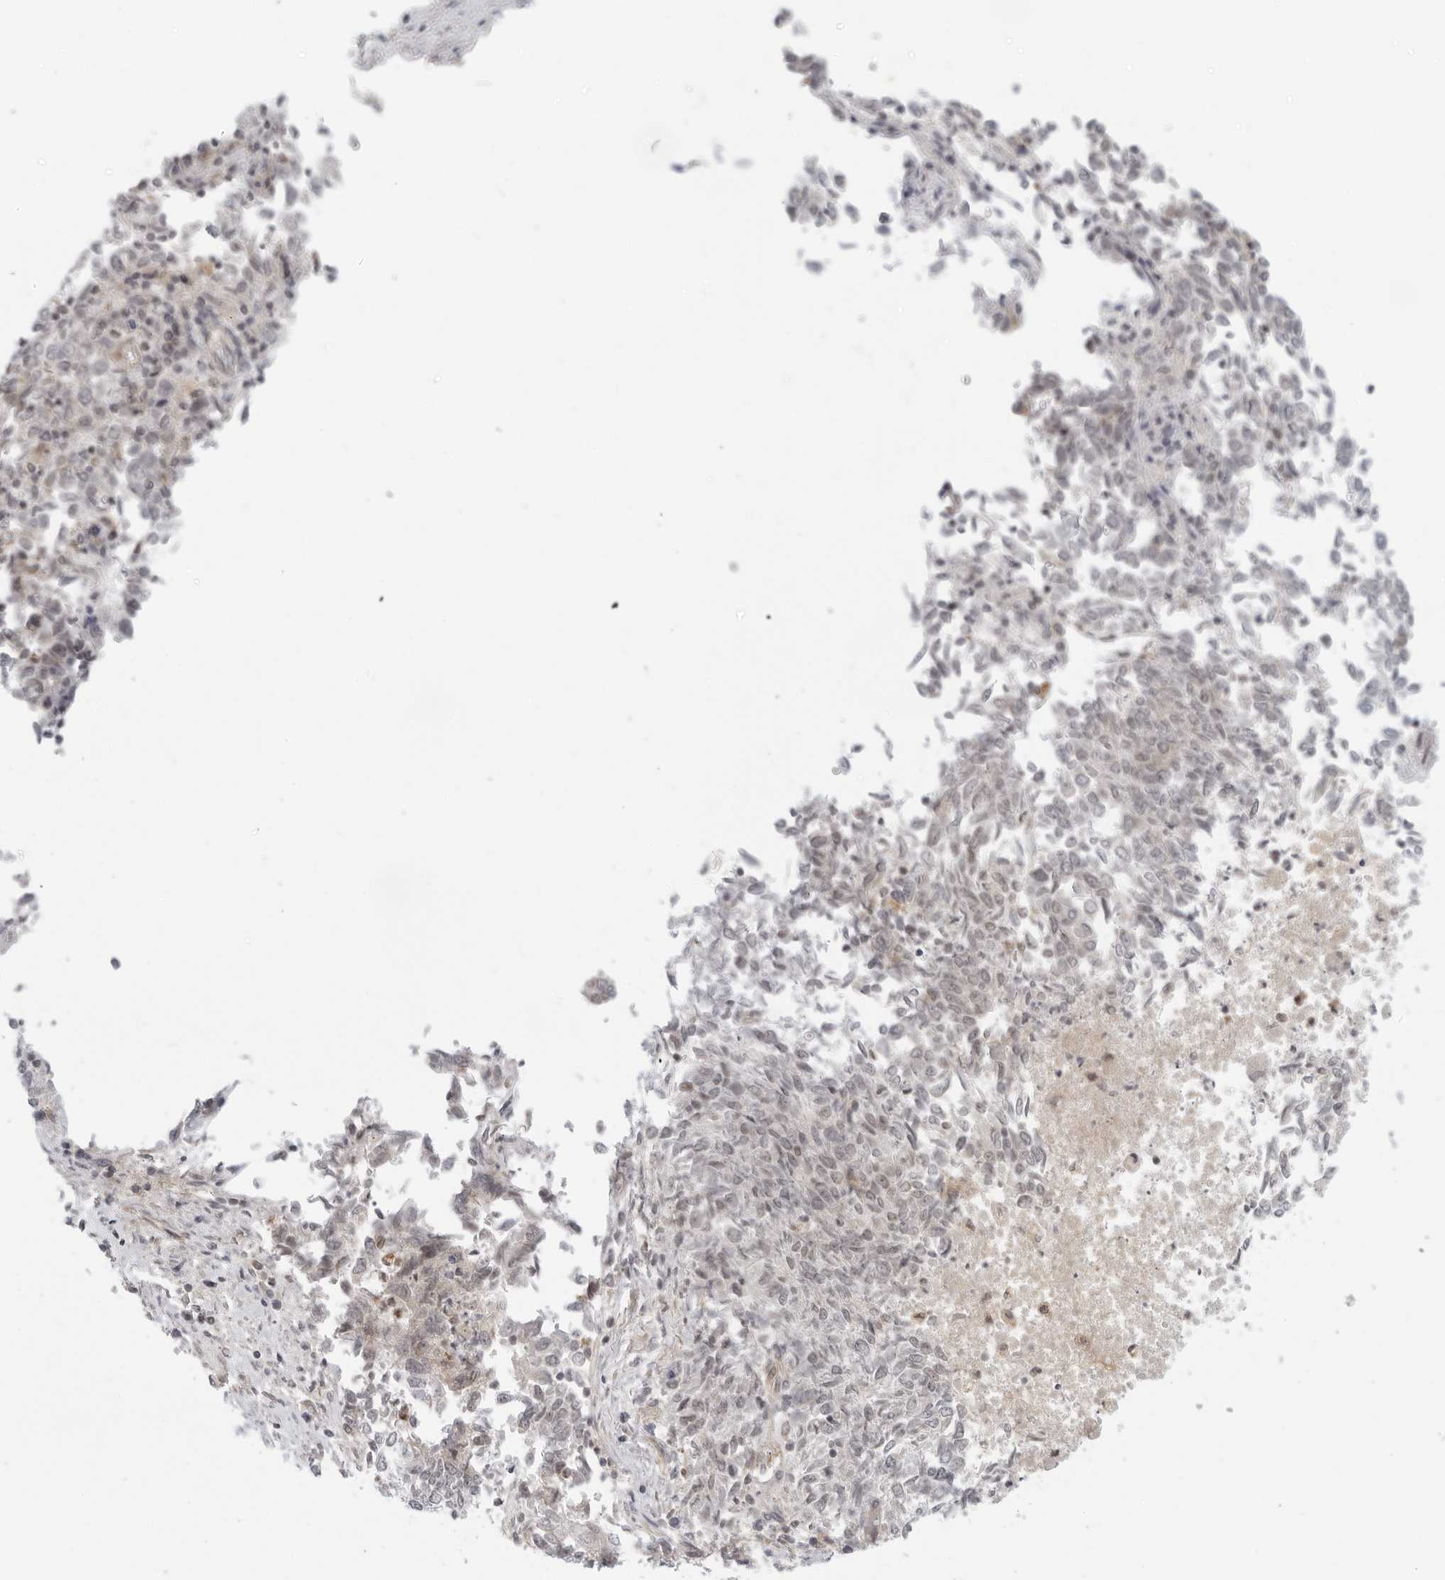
{"staining": {"intensity": "negative", "quantity": "none", "location": "none"}, "tissue": "endometrial cancer", "cell_type": "Tumor cells", "image_type": "cancer", "snomed": [{"axis": "morphology", "description": "Adenocarcinoma, NOS"}, {"axis": "topography", "description": "Endometrium"}], "caption": "DAB immunohistochemical staining of human endometrial adenocarcinoma displays no significant positivity in tumor cells. The staining is performed using DAB brown chromogen with nuclei counter-stained in using hematoxylin.", "gene": "SUGCT", "patient": {"sex": "female", "age": 80}}